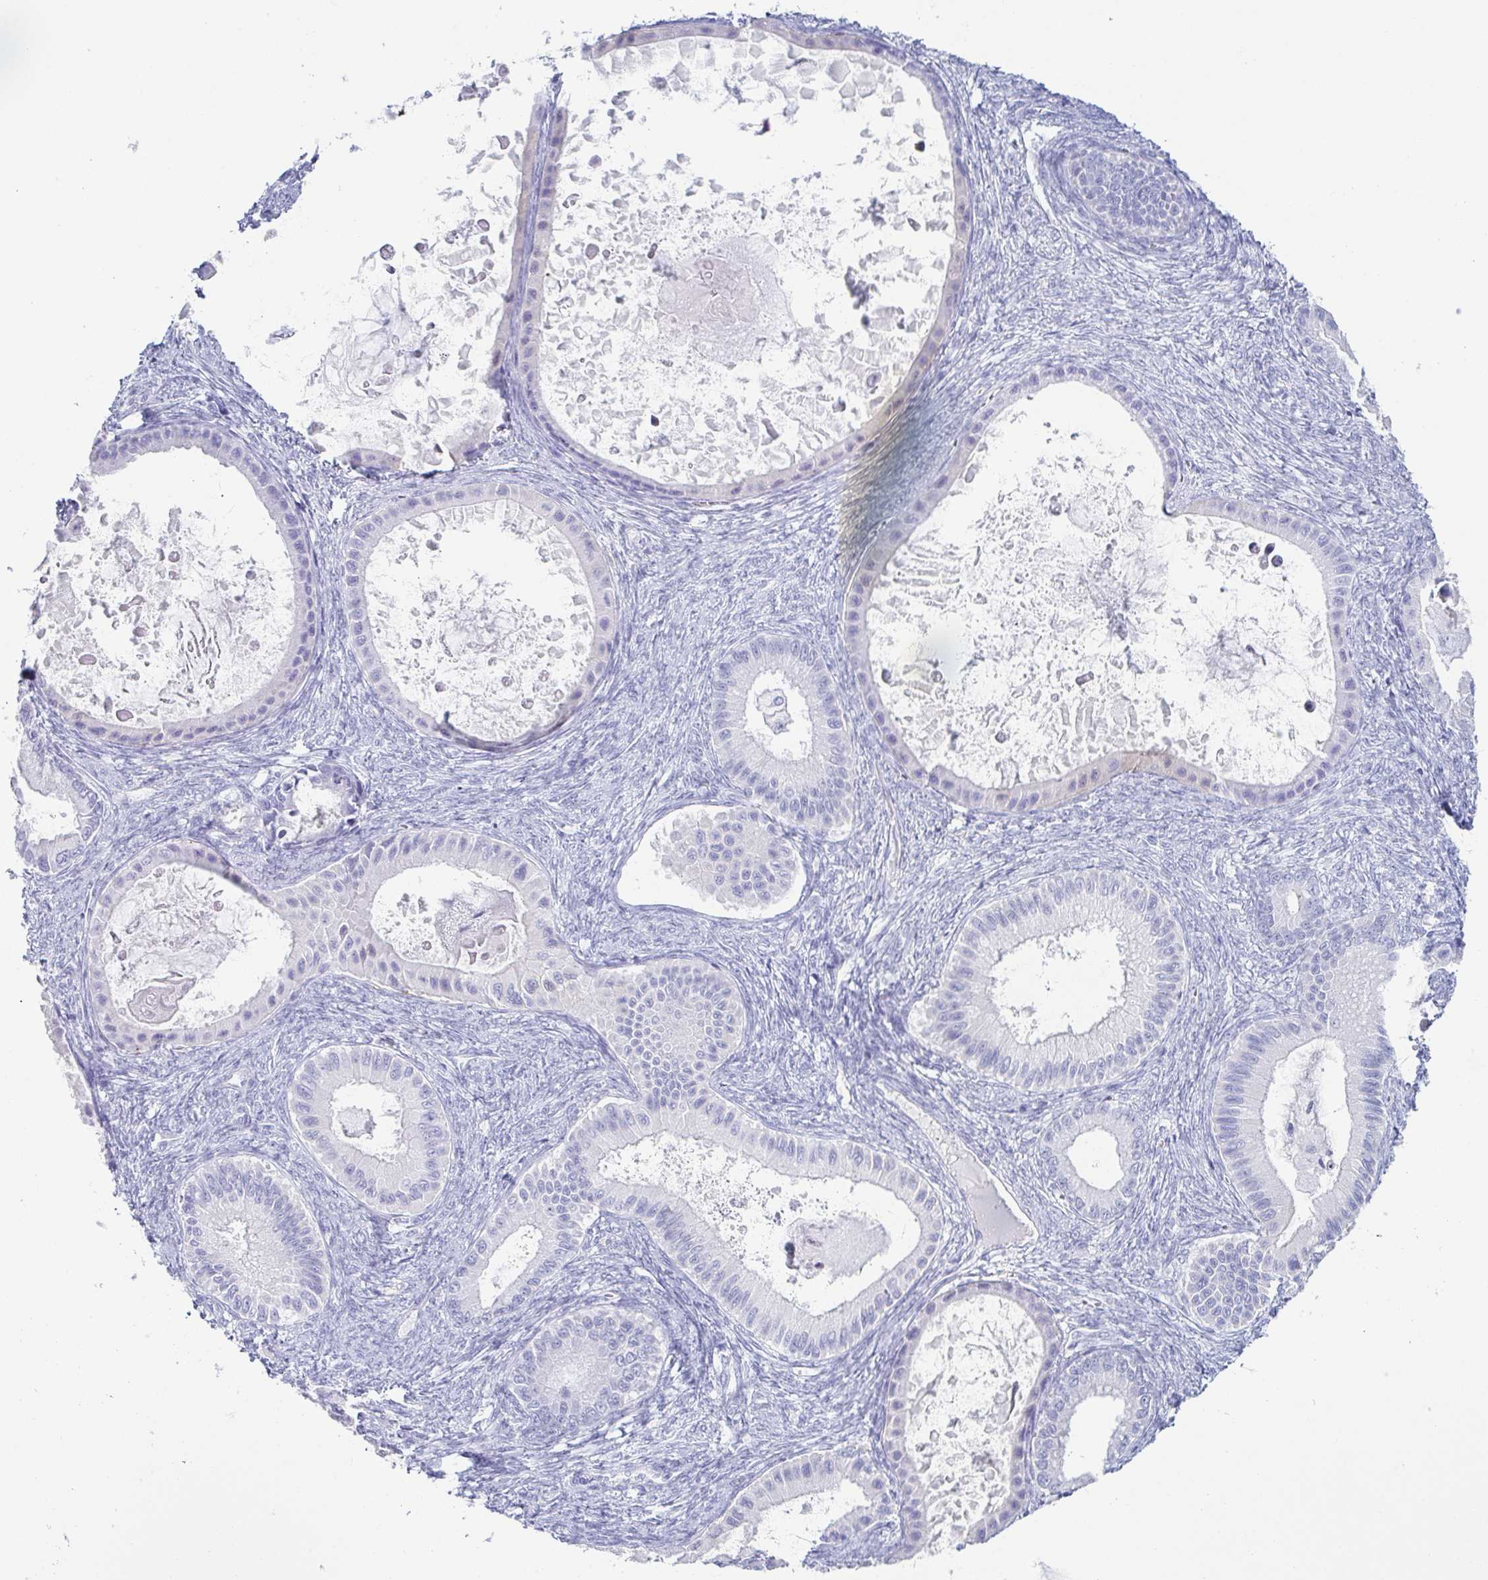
{"staining": {"intensity": "negative", "quantity": "none", "location": "none"}, "tissue": "ovarian cancer", "cell_type": "Tumor cells", "image_type": "cancer", "snomed": [{"axis": "morphology", "description": "Cystadenocarcinoma, mucinous, NOS"}, {"axis": "topography", "description": "Ovary"}], "caption": "This is a micrograph of IHC staining of ovarian mucinous cystadenocarcinoma, which shows no expression in tumor cells.", "gene": "ZG16B", "patient": {"sex": "female", "age": 64}}